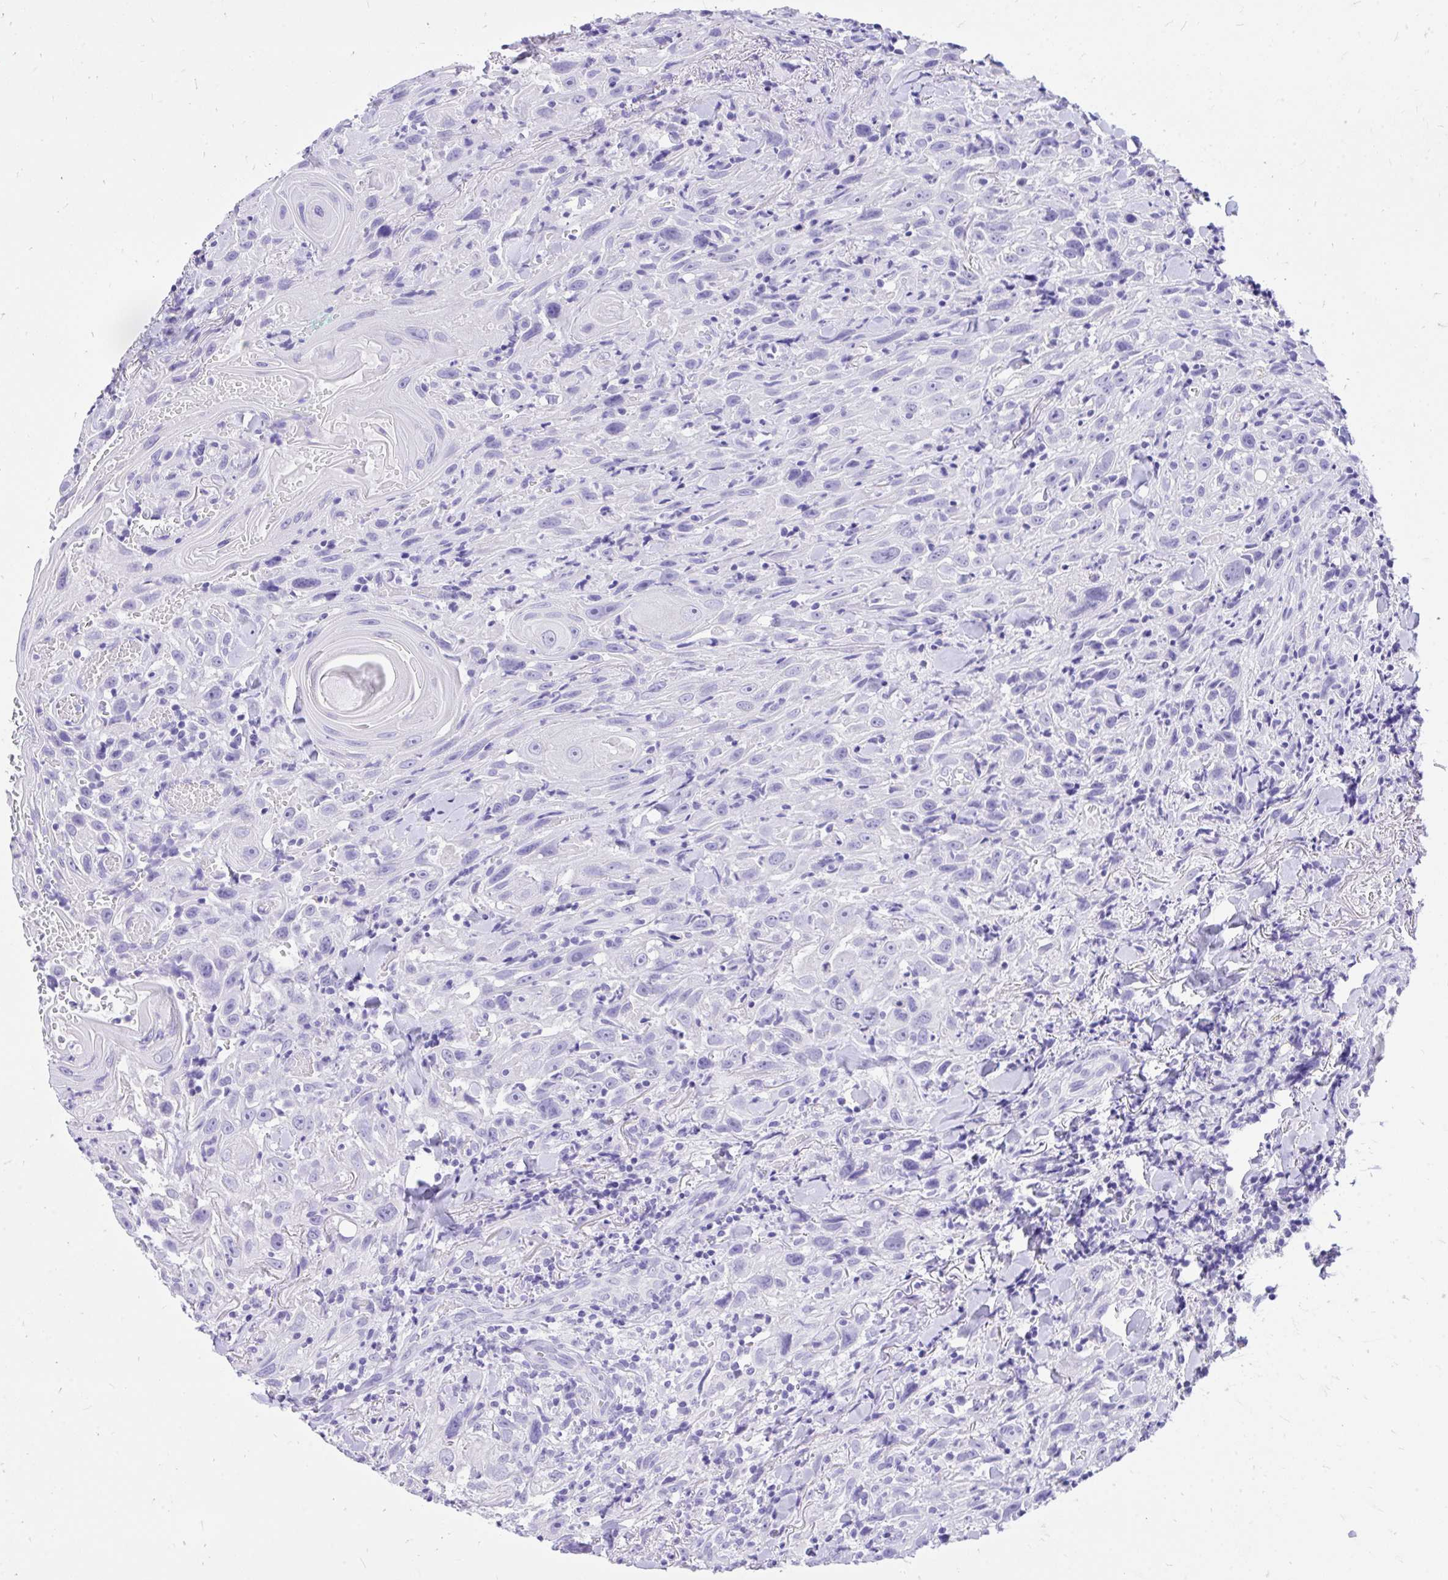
{"staining": {"intensity": "negative", "quantity": "none", "location": "none"}, "tissue": "head and neck cancer", "cell_type": "Tumor cells", "image_type": "cancer", "snomed": [{"axis": "morphology", "description": "Squamous cell carcinoma, NOS"}, {"axis": "topography", "description": "Head-Neck"}], "caption": "This is an immunohistochemistry image of human head and neck cancer. There is no staining in tumor cells.", "gene": "MON1A", "patient": {"sex": "female", "age": 95}}